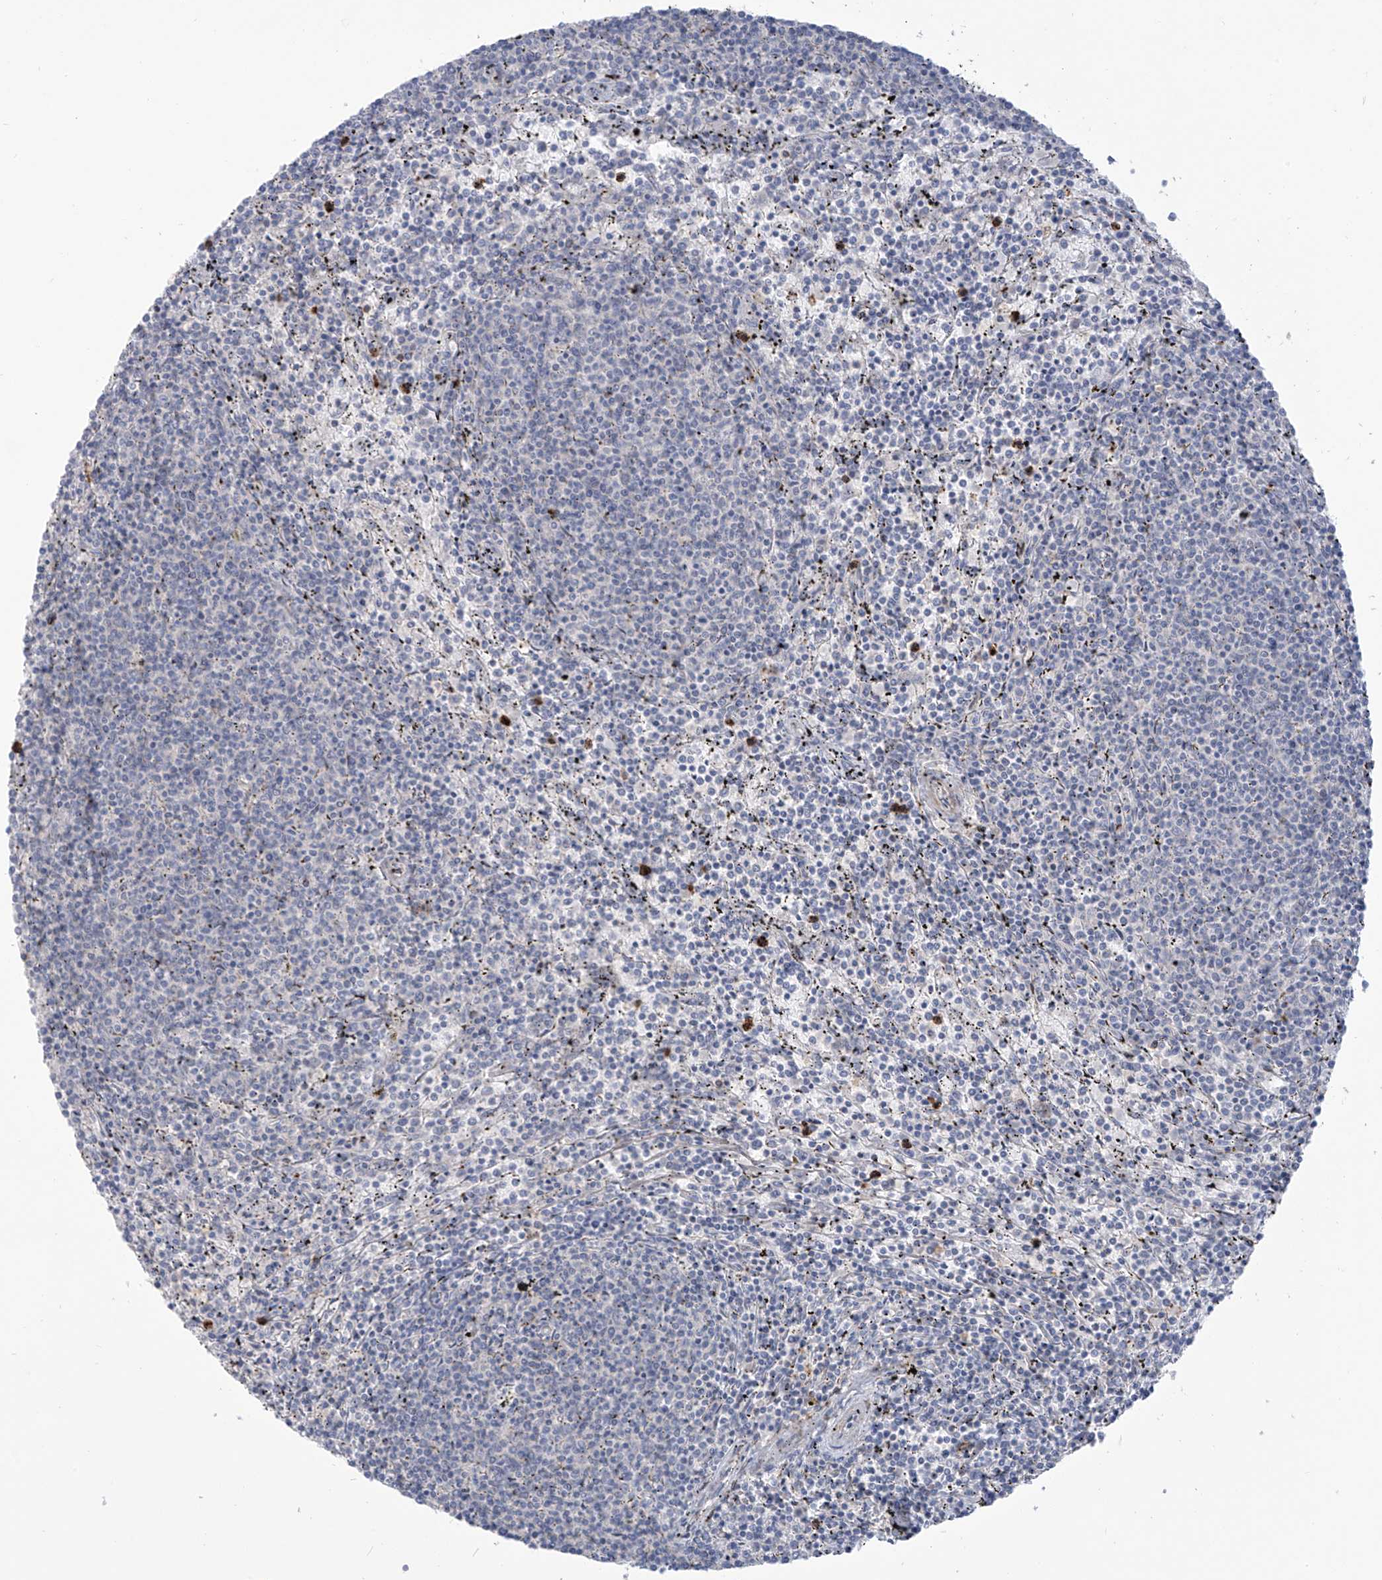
{"staining": {"intensity": "negative", "quantity": "none", "location": "none"}, "tissue": "lymphoma", "cell_type": "Tumor cells", "image_type": "cancer", "snomed": [{"axis": "morphology", "description": "Malignant lymphoma, non-Hodgkin's type, Low grade"}, {"axis": "topography", "description": "Spleen"}], "caption": "Tumor cells are negative for brown protein staining in low-grade malignant lymphoma, non-Hodgkin's type. Nuclei are stained in blue.", "gene": "NOTO", "patient": {"sex": "female", "age": 50}}